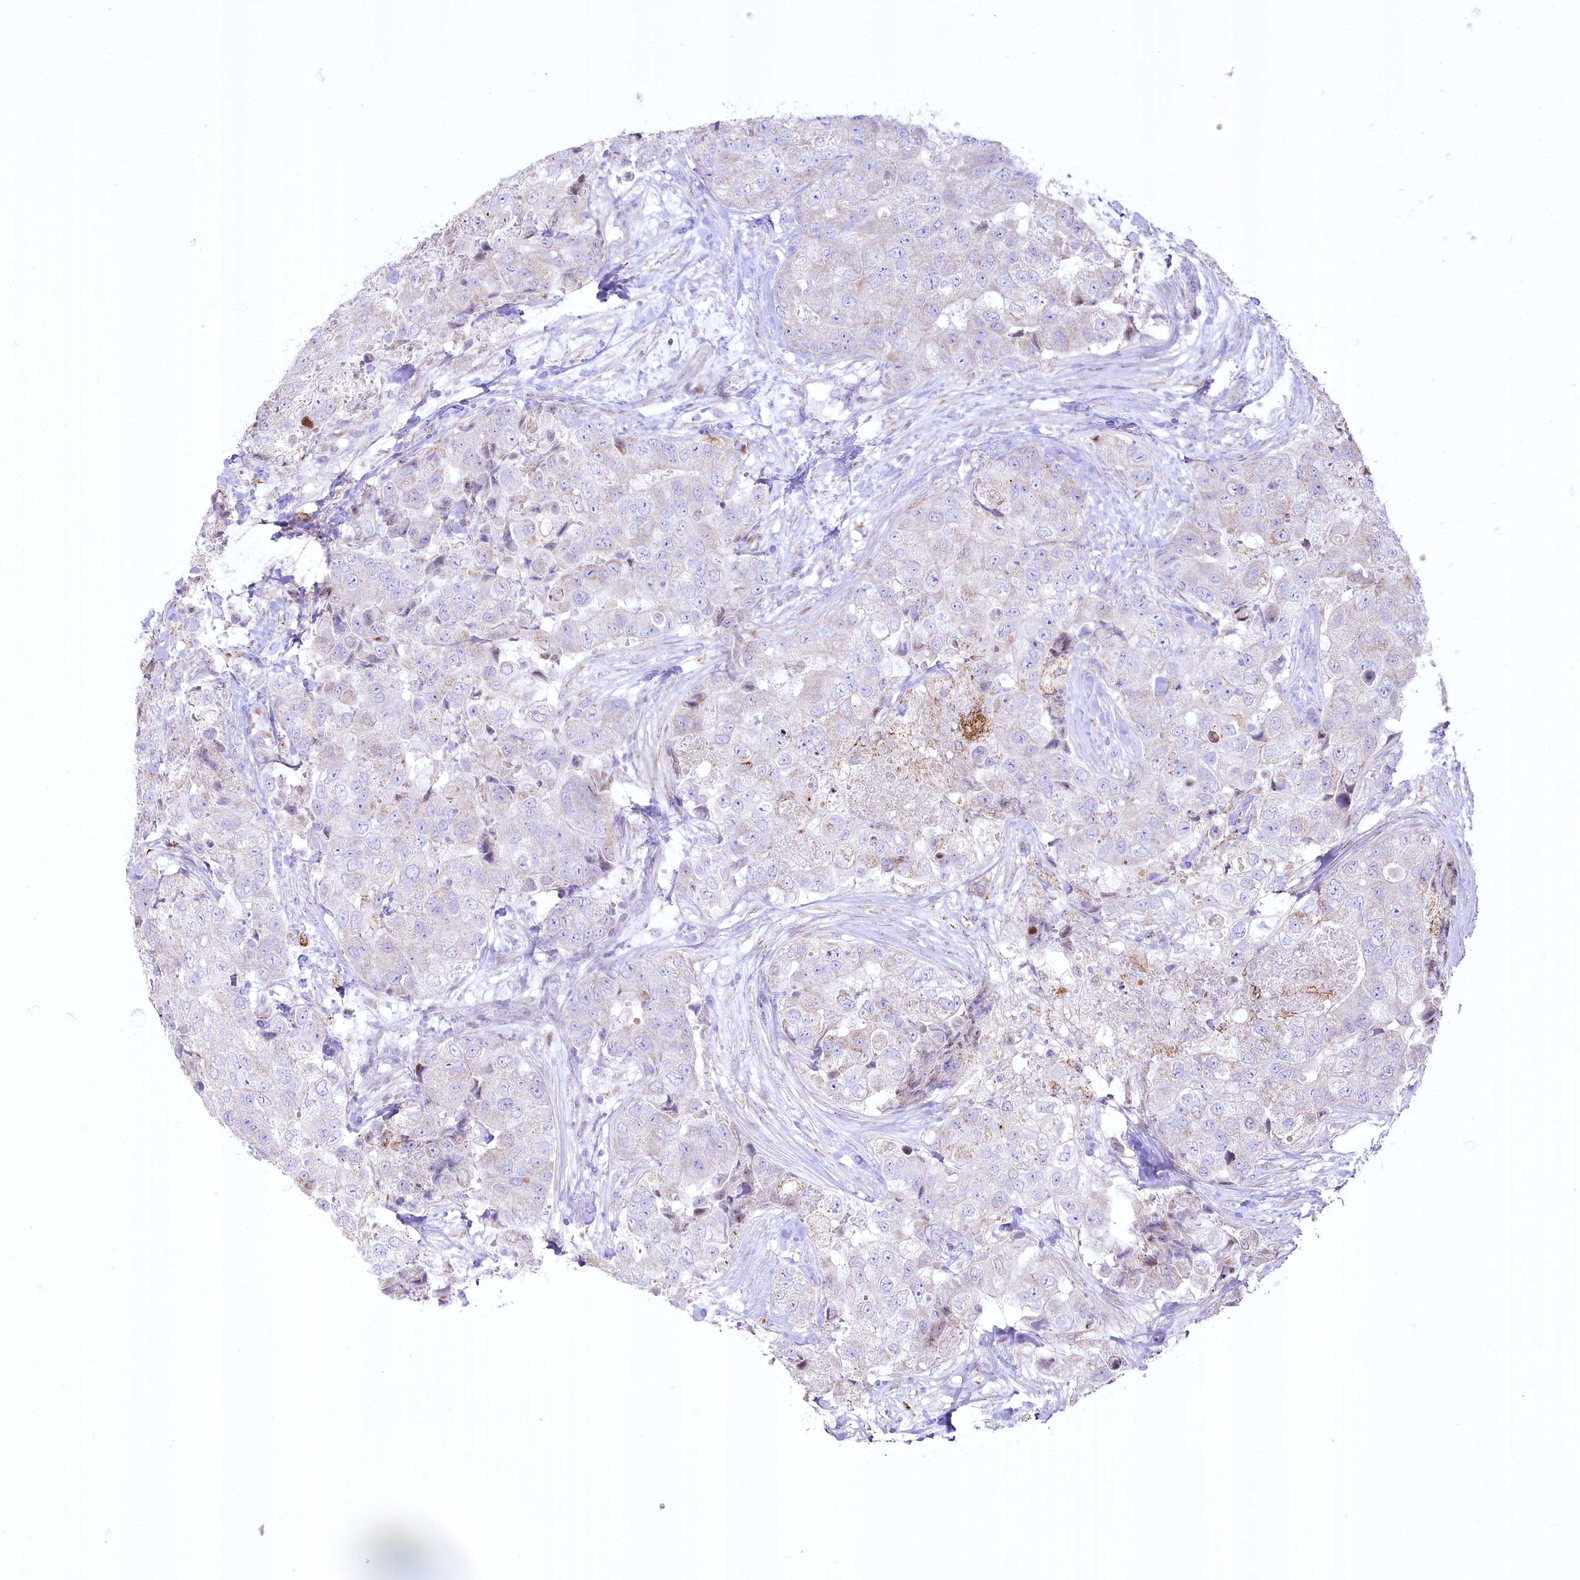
{"staining": {"intensity": "negative", "quantity": "none", "location": "none"}, "tissue": "breast cancer", "cell_type": "Tumor cells", "image_type": "cancer", "snomed": [{"axis": "morphology", "description": "Duct carcinoma"}, {"axis": "topography", "description": "Breast"}], "caption": "Tumor cells are negative for protein expression in human infiltrating ductal carcinoma (breast).", "gene": "CEP164", "patient": {"sex": "female", "age": 62}}